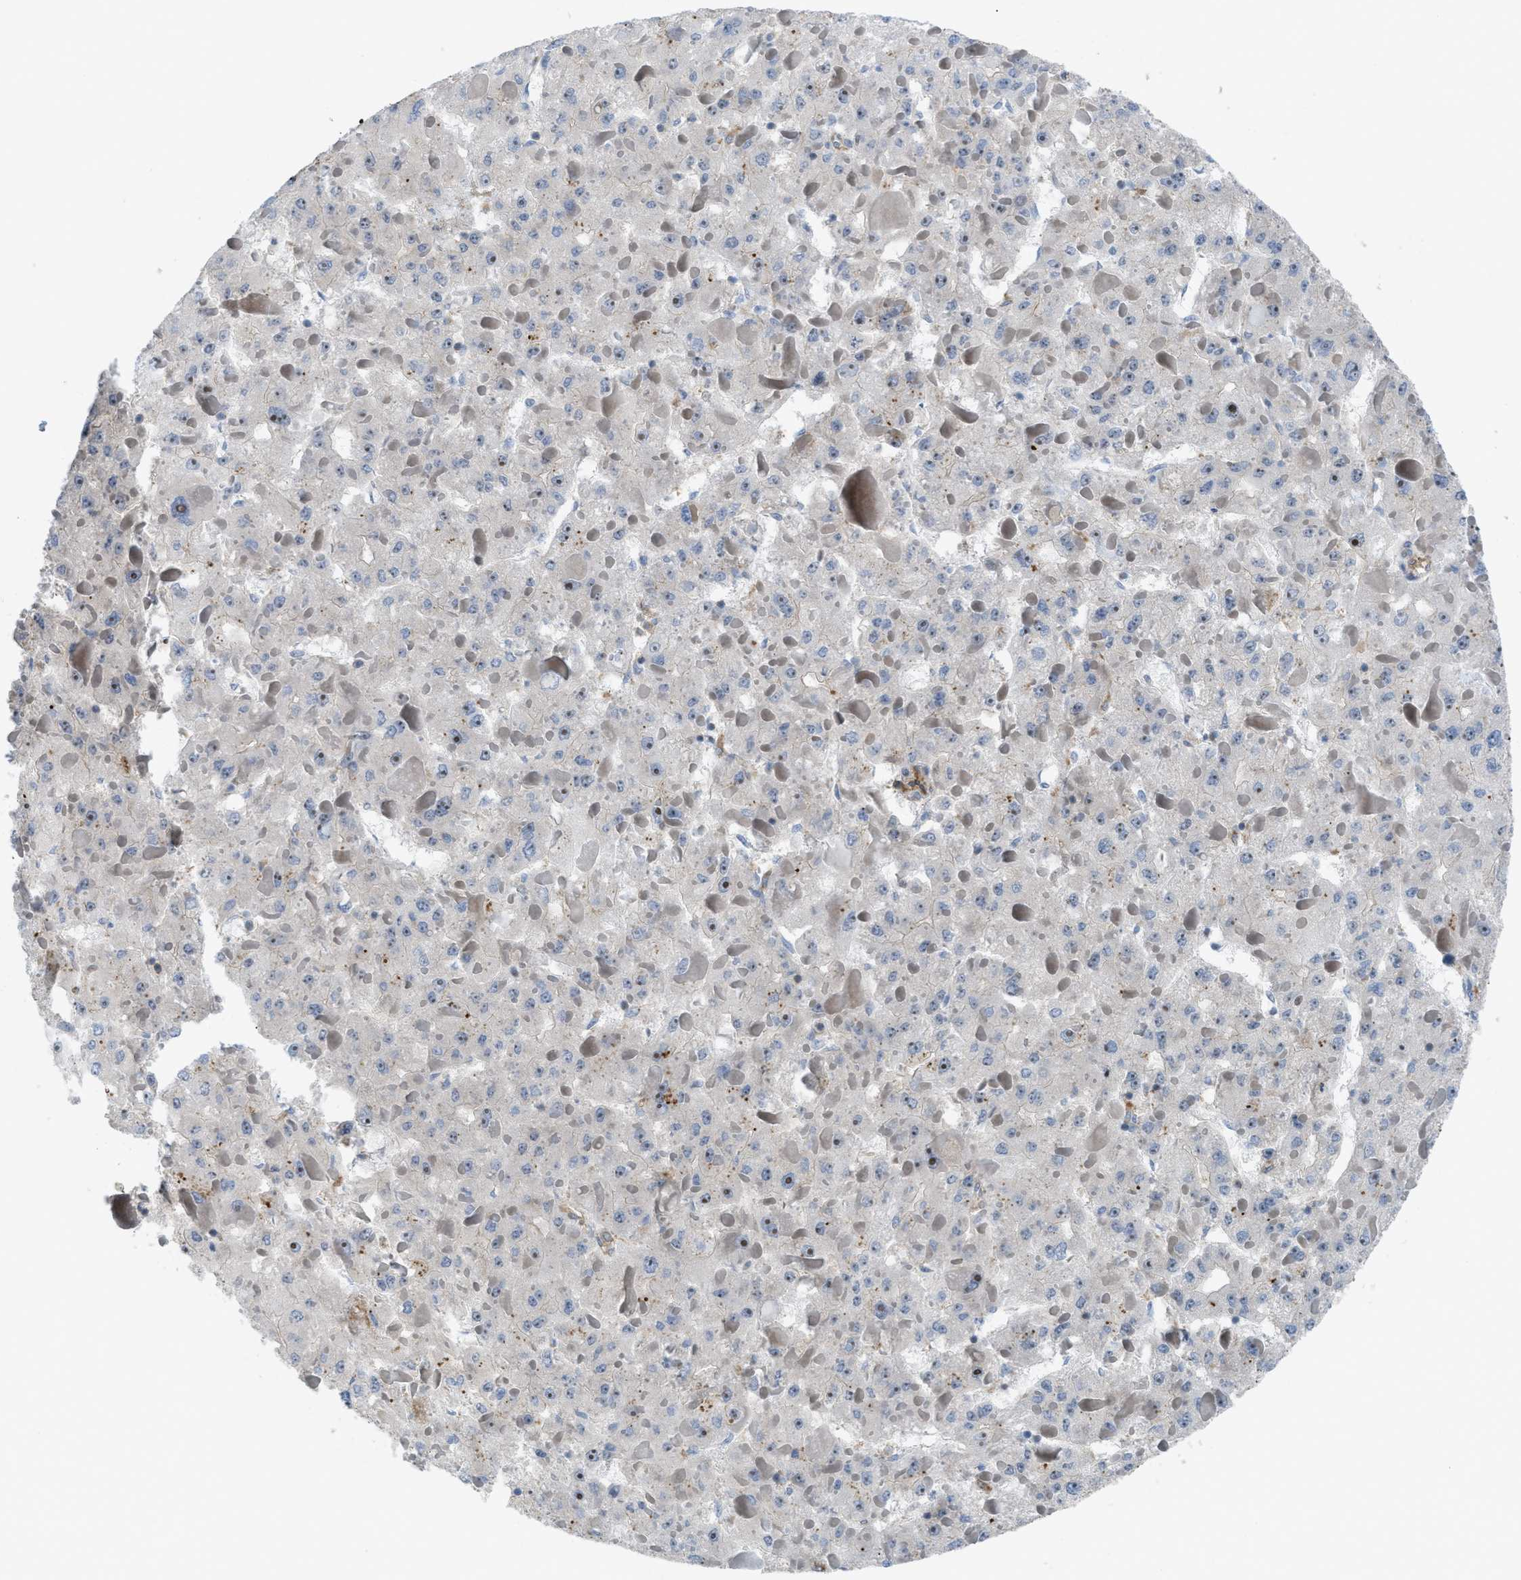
{"staining": {"intensity": "moderate", "quantity": "<25%", "location": "nuclear"}, "tissue": "liver cancer", "cell_type": "Tumor cells", "image_type": "cancer", "snomed": [{"axis": "morphology", "description": "Carcinoma, Hepatocellular, NOS"}, {"axis": "topography", "description": "Liver"}], "caption": "IHC photomicrograph of neoplastic tissue: human liver cancer stained using immunohistochemistry demonstrates low levels of moderate protein expression localized specifically in the nuclear of tumor cells, appearing as a nuclear brown color.", "gene": "ATP2A3", "patient": {"sex": "female", "age": 73}}